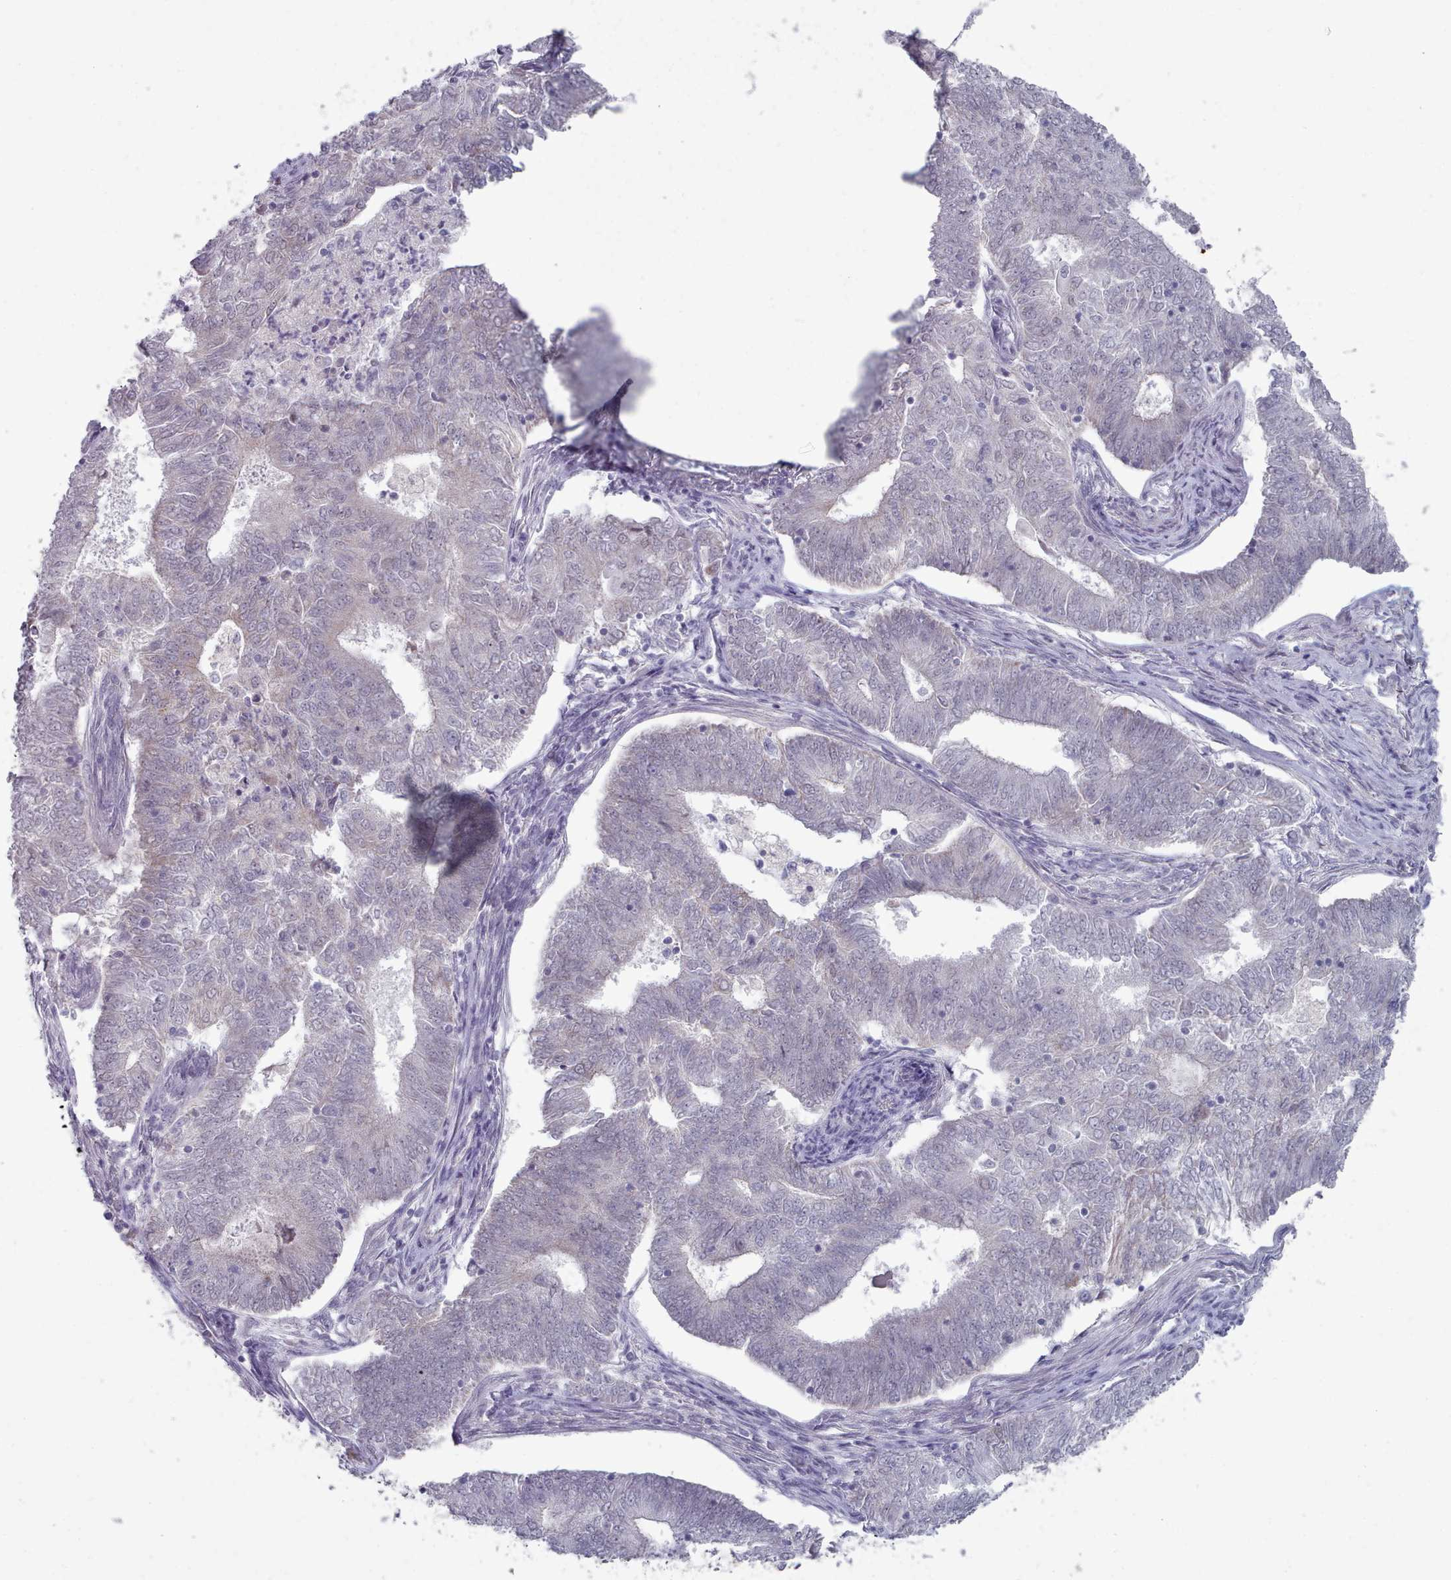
{"staining": {"intensity": "negative", "quantity": "none", "location": "none"}, "tissue": "endometrial cancer", "cell_type": "Tumor cells", "image_type": "cancer", "snomed": [{"axis": "morphology", "description": "Adenocarcinoma, NOS"}, {"axis": "topography", "description": "Endometrium"}], "caption": "Immunohistochemistry of human endometrial cancer demonstrates no staining in tumor cells.", "gene": "TRARG1", "patient": {"sex": "female", "age": 62}}